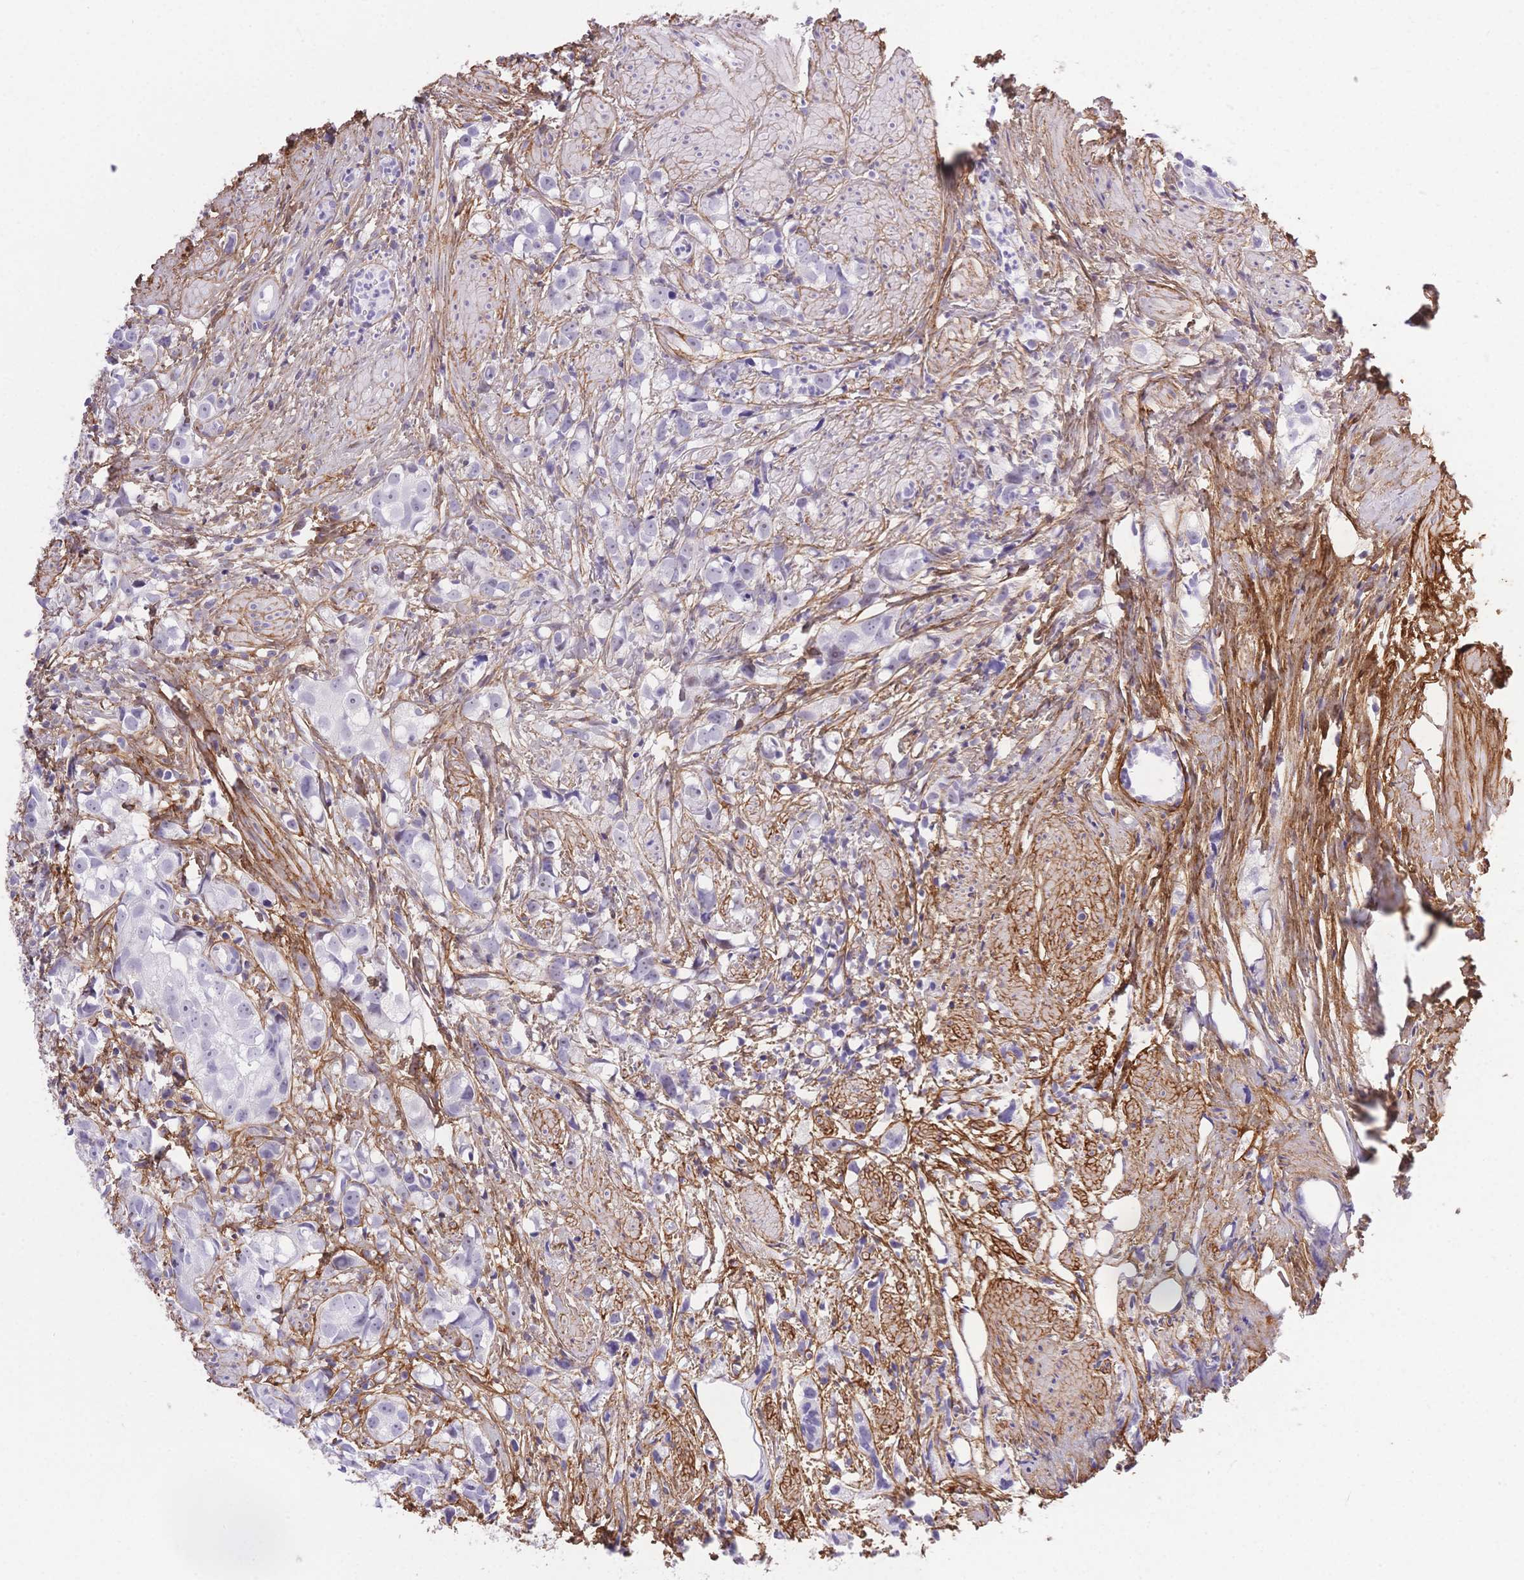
{"staining": {"intensity": "negative", "quantity": "none", "location": "none"}, "tissue": "prostate cancer", "cell_type": "Tumor cells", "image_type": "cancer", "snomed": [{"axis": "morphology", "description": "Adenocarcinoma, High grade"}, {"axis": "topography", "description": "Prostate"}], "caption": "High power microscopy micrograph of an immunohistochemistry image of prostate cancer, revealing no significant expression in tumor cells. (DAB IHC, high magnification).", "gene": "PDZD2", "patient": {"sex": "male", "age": 68}}